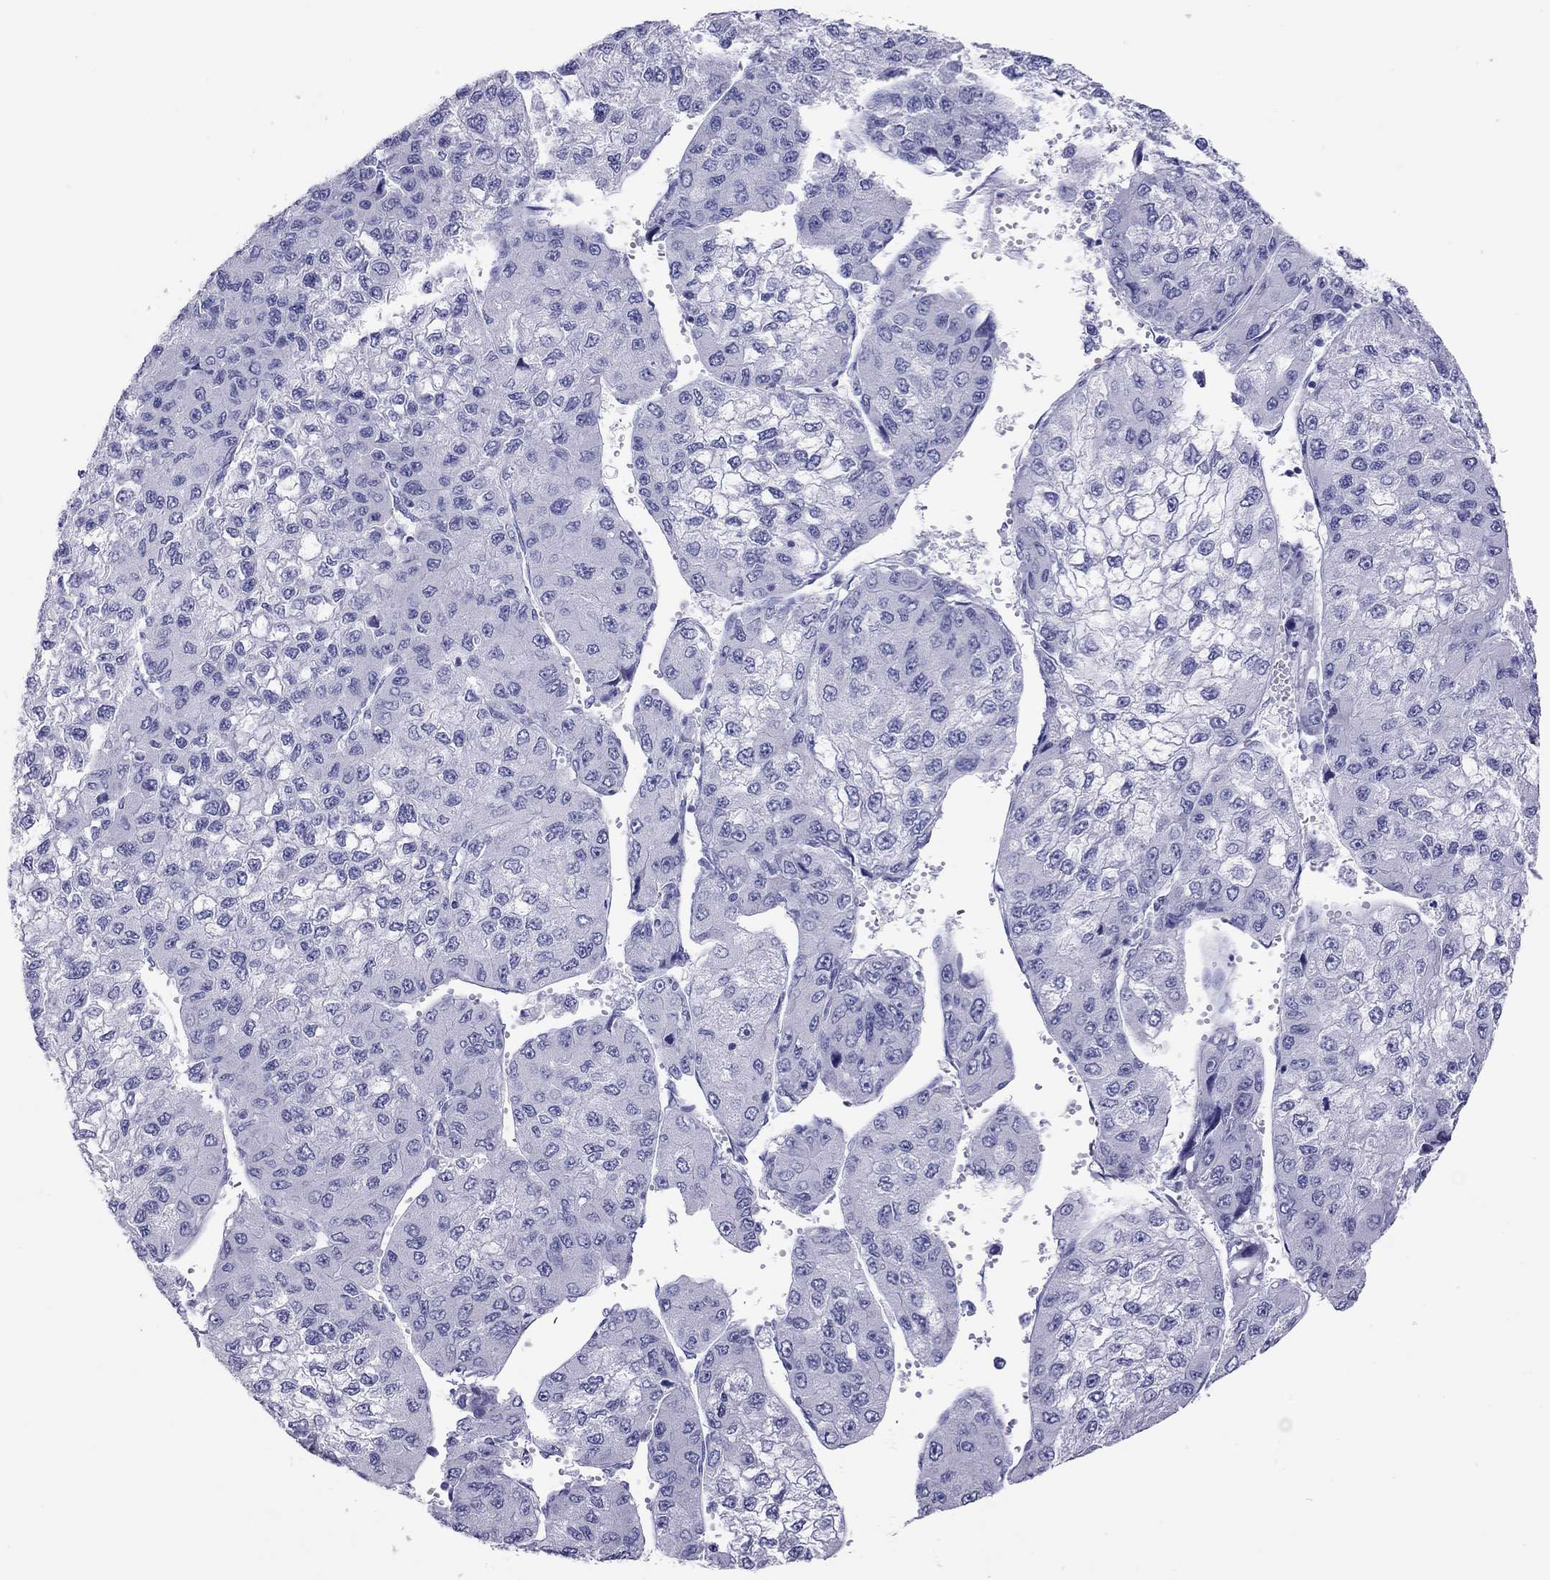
{"staining": {"intensity": "negative", "quantity": "none", "location": "none"}, "tissue": "liver cancer", "cell_type": "Tumor cells", "image_type": "cancer", "snomed": [{"axis": "morphology", "description": "Carcinoma, Hepatocellular, NOS"}, {"axis": "topography", "description": "Liver"}], "caption": "A photomicrograph of human liver cancer (hepatocellular carcinoma) is negative for staining in tumor cells. (Brightfield microscopy of DAB IHC at high magnification).", "gene": "STAG3", "patient": {"sex": "female", "age": 66}}